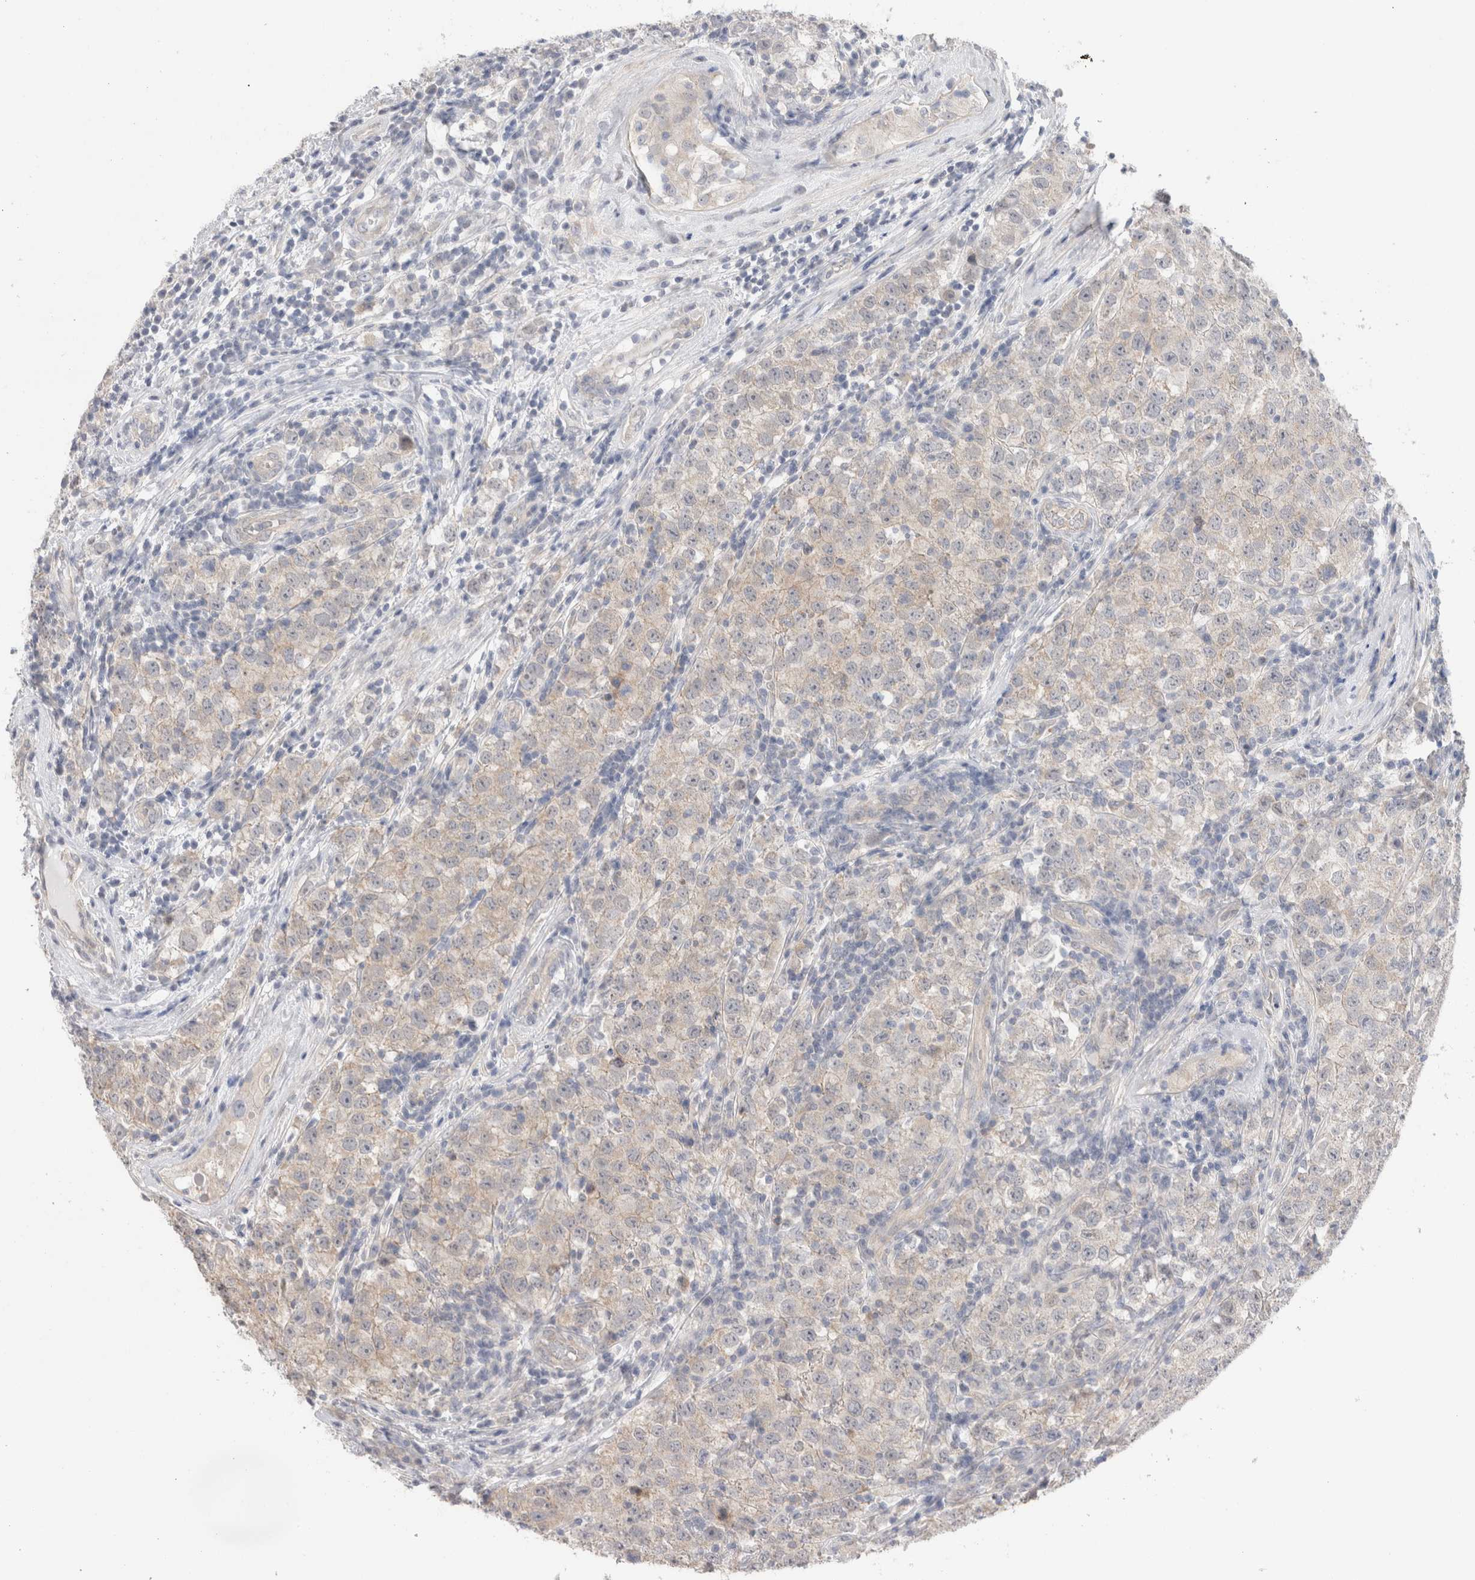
{"staining": {"intensity": "weak", "quantity": "25%-75%", "location": "cytoplasmic/membranous"}, "tissue": "testis cancer", "cell_type": "Tumor cells", "image_type": "cancer", "snomed": [{"axis": "morphology", "description": "Seminoma, NOS"}, {"axis": "morphology", "description": "Carcinoma, Embryonal, NOS"}, {"axis": "topography", "description": "Testis"}], "caption": "IHC image of neoplastic tissue: human testis cancer (seminoma) stained using IHC demonstrates low levels of weak protein expression localized specifically in the cytoplasmic/membranous of tumor cells, appearing as a cytoplasmic/membranous brown color.", "gene": "DMD", "patient": {"sex": "male", "age": 28}}